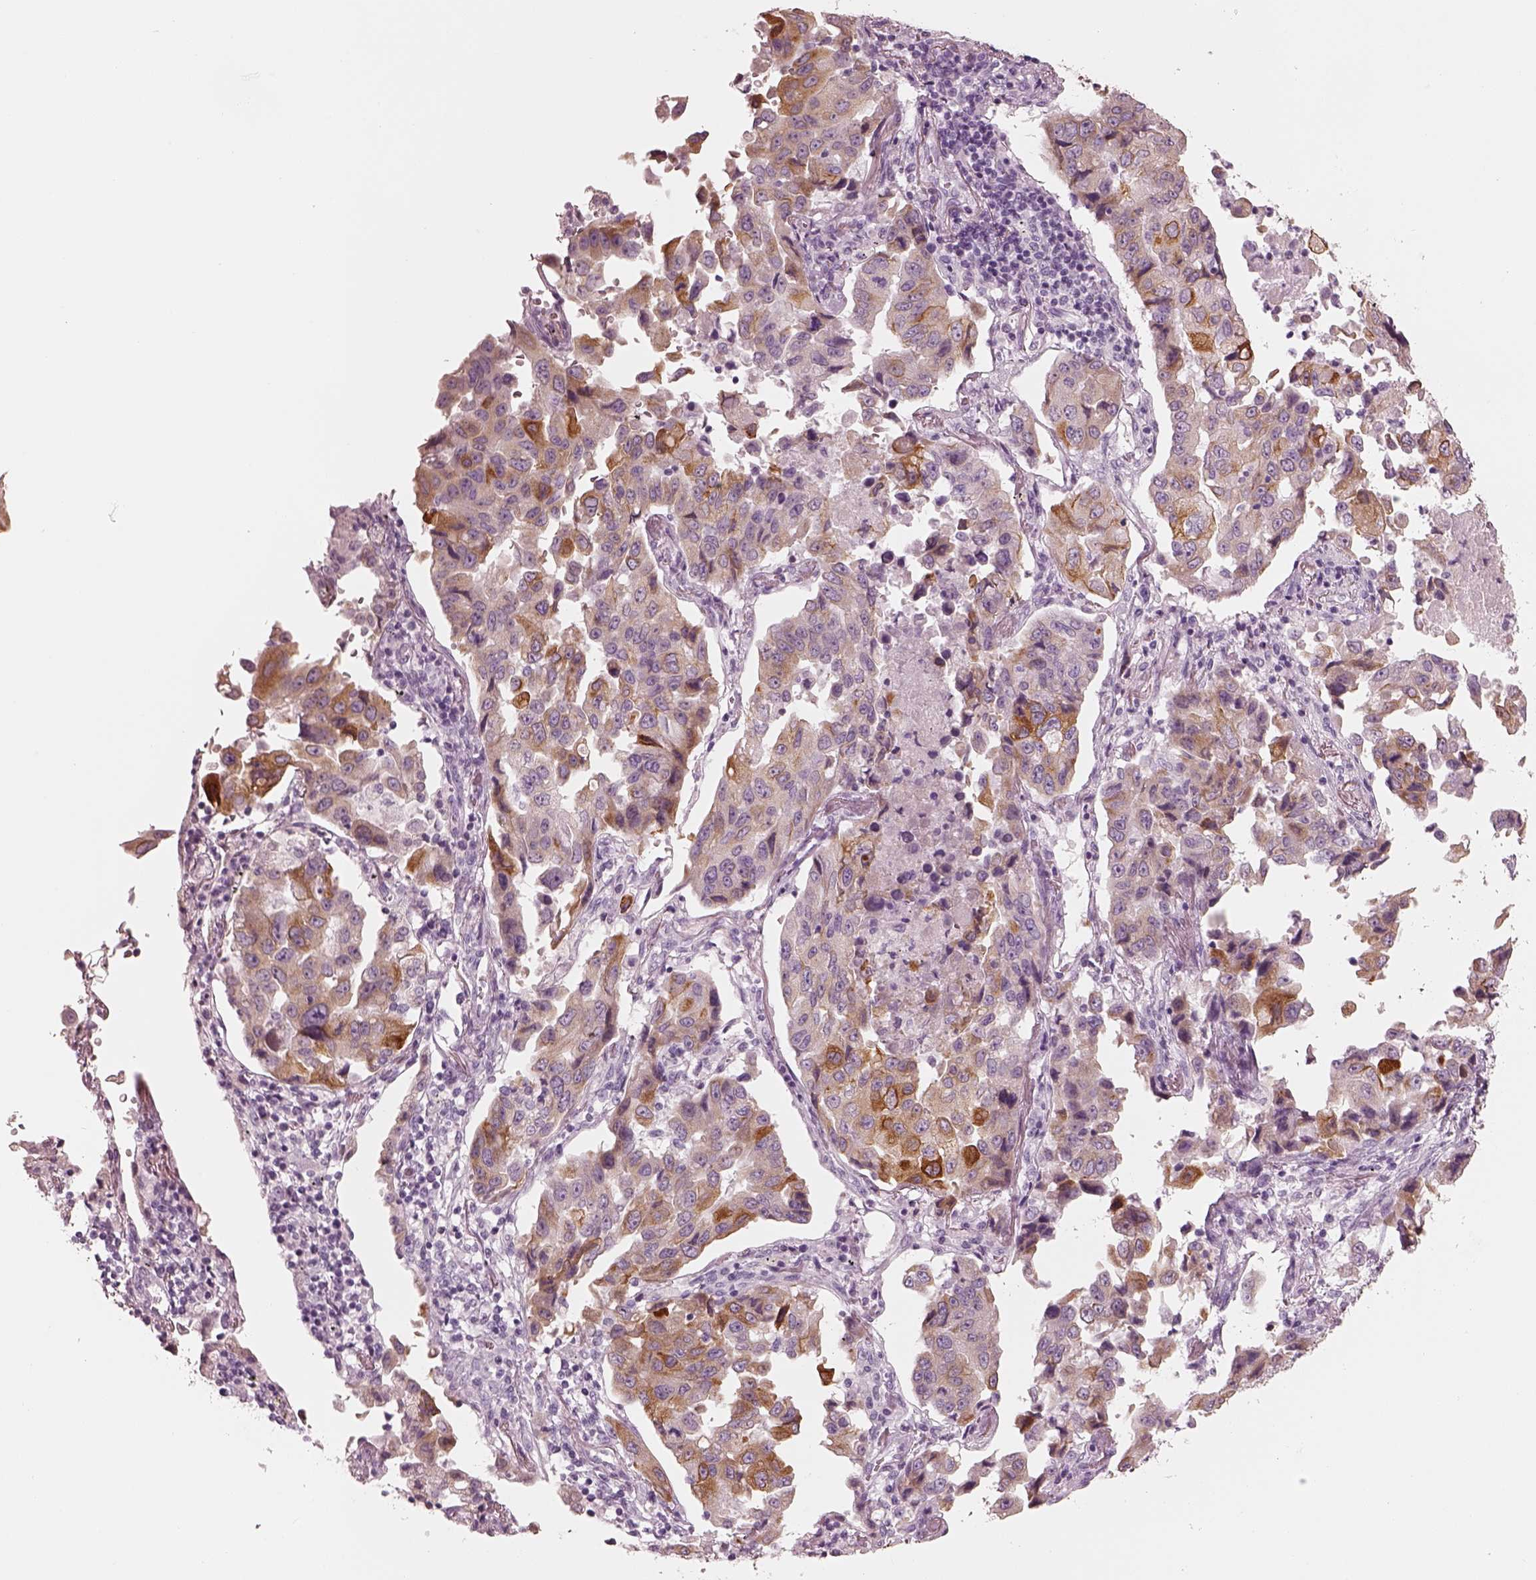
{"staining": {"intensity": "moderate", "quantity": "25%-75%", "location": "cytoplasmic/membranous"}, "tissue": "lung cancer", "cell_type": "Tumor cells", "image_type": "cancer", "snomed": [{"axis": "morphology", "description": "Adenocarcinoma, NOS"}, {"axis": "topography", "description": "Lung"}], "caption": "Protein analysis of lung cancer (adenocarcinoma) tissue reveals moderate cytoplasmic/membranous staining in approximately 25%-75% of tumor cells.", "gene": "PON3", "patient": {"sex": "female", "age": 65}}